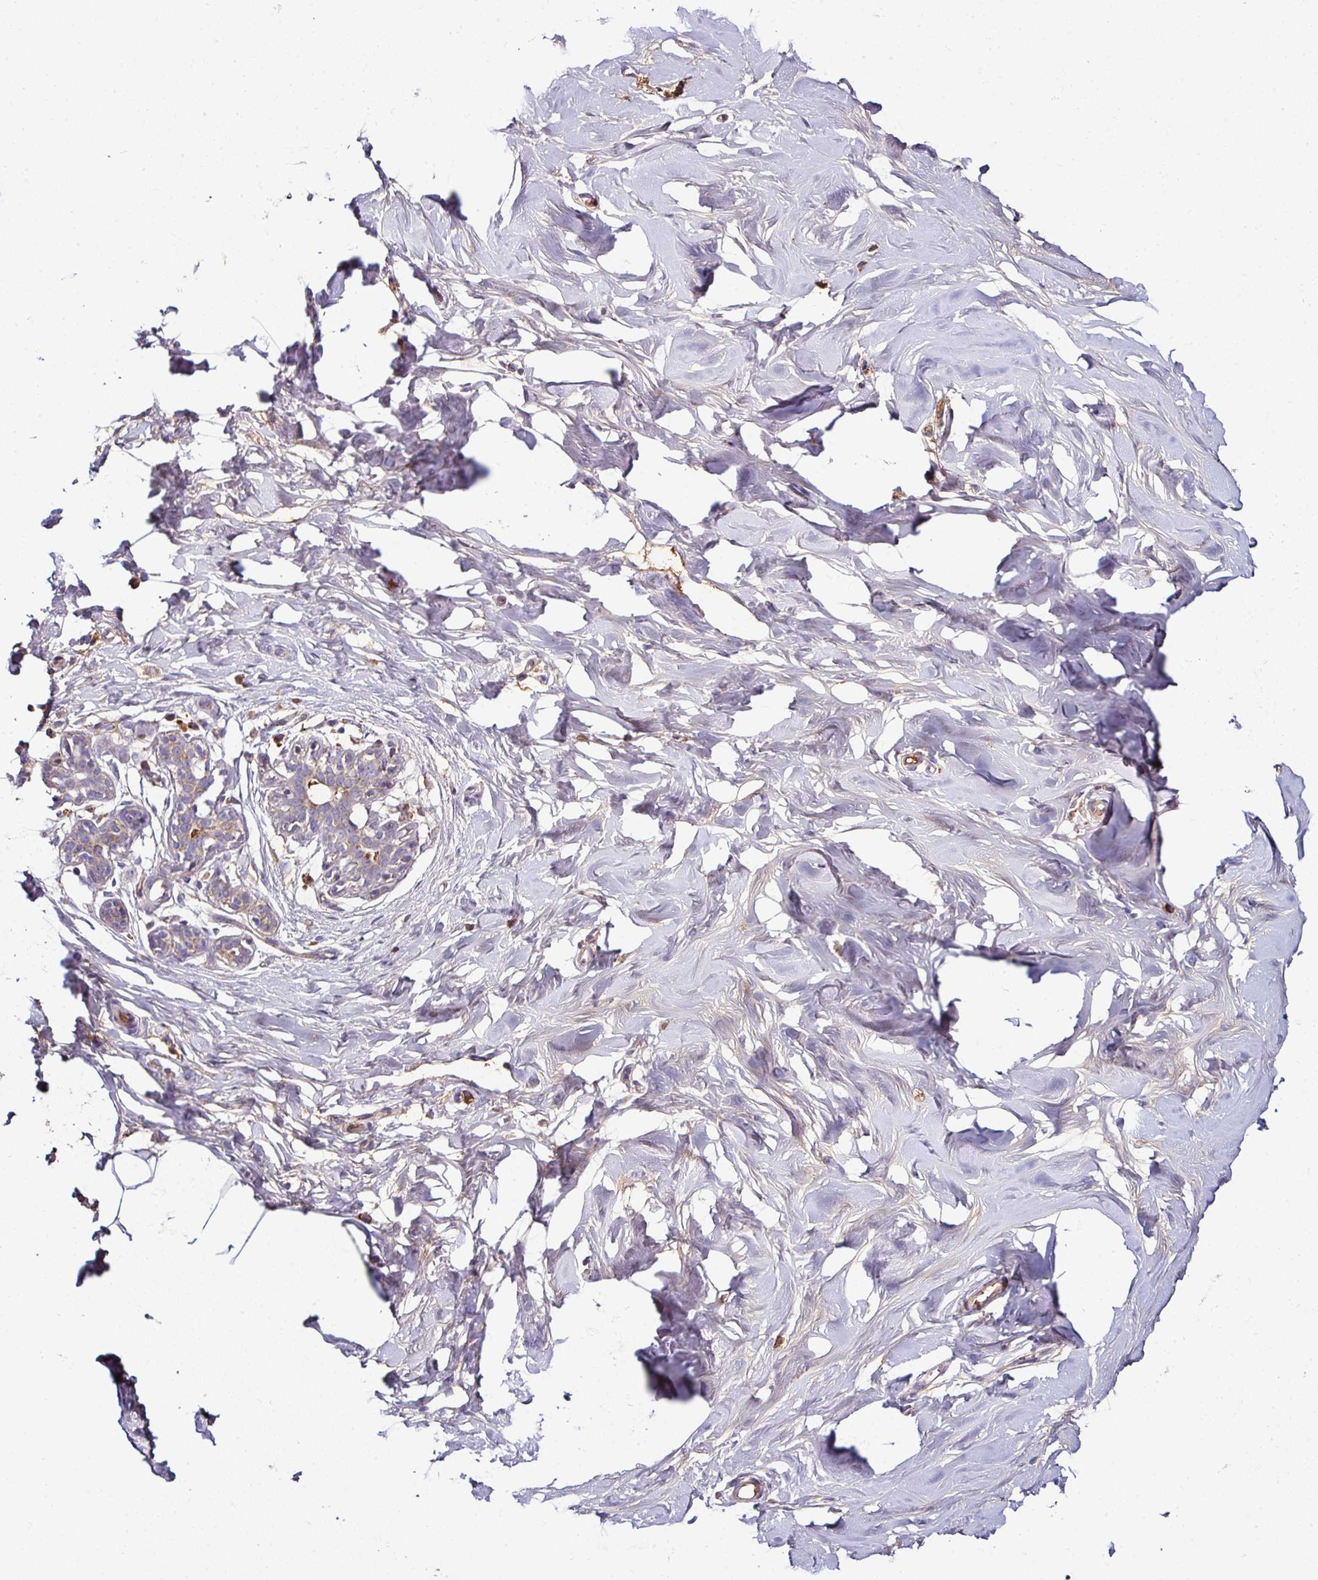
{"staining": {"intensity": "negative", "quantity": "none", "location": "none"}, "tissue": "breast", "cell_type": "Adipocytes", "image_type": "normal", "snomed": [{"axis": "morphology", "description": "Normal tissue, NOS"}, {"axis": "topography", "description": "Breast"}], "caption": "Immunohistochemistry (IHC) histopathology image of unremarkable breast stained for a protein (brown), which shows no staining in adipocytes. (Immunohistochemistry, brightfield microscopy, high magnification).", "gene": "CPD", "patient": {"sex": "female", "age": 27}}